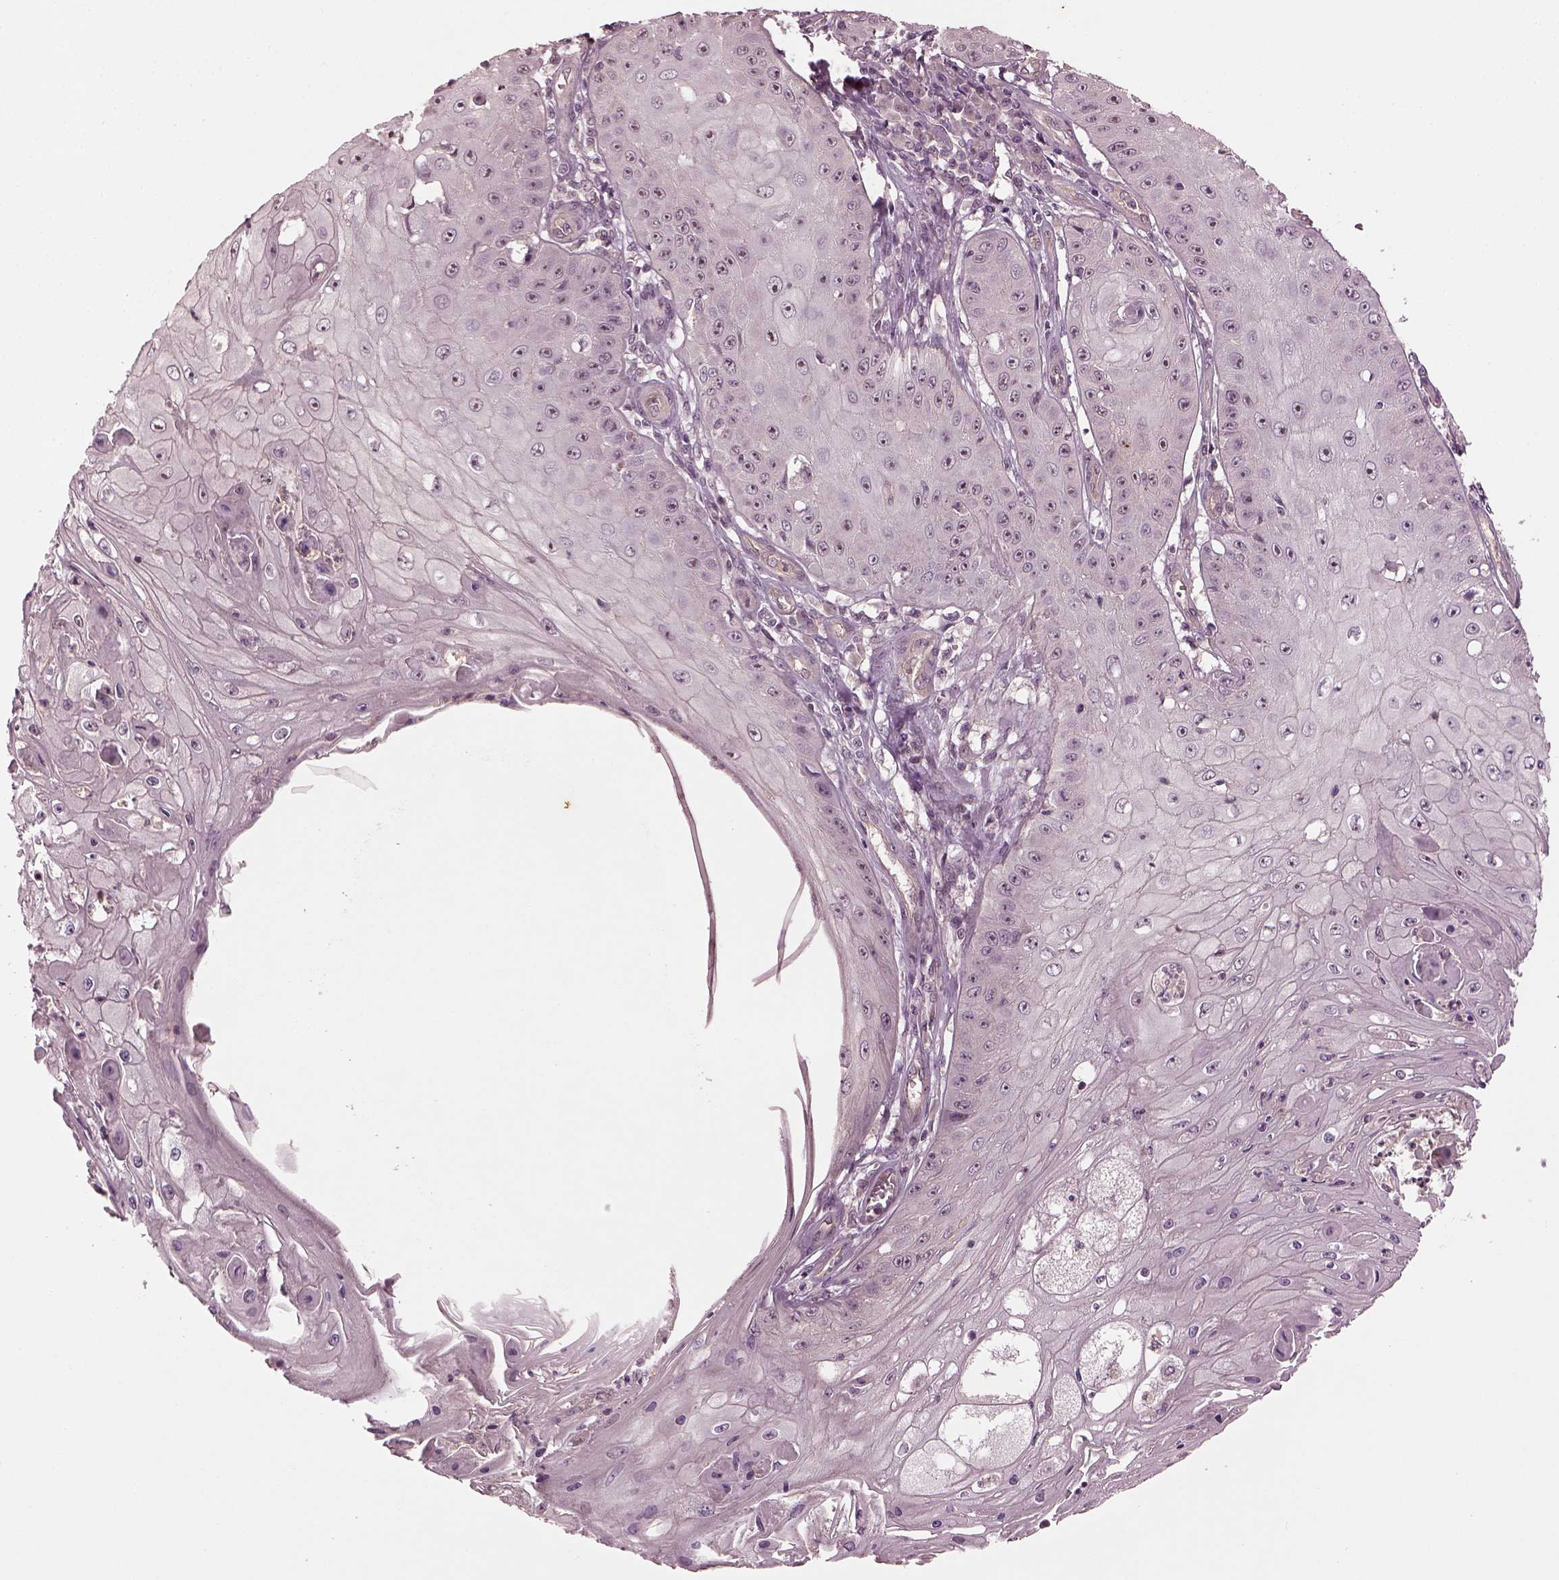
{"staining": {"intensity": "negative", "quantity": "none", "location": "none"}, "tissue": "skin cancer", "cell_type": "Tumor cells", "image_type": "cancer", "snomed": [{"axis": "morphology", "description": "Squamous cell carcinoma, NOS"}, {"axis": "topography", "description": "Skin"}], "caption": "Protein analysis of skin cancer (squamous cell carcinoma) exhibits no significant positivity in tumor cells.", "gene": "GNRH1", "patient": {"sex": "male", "age": 70}}